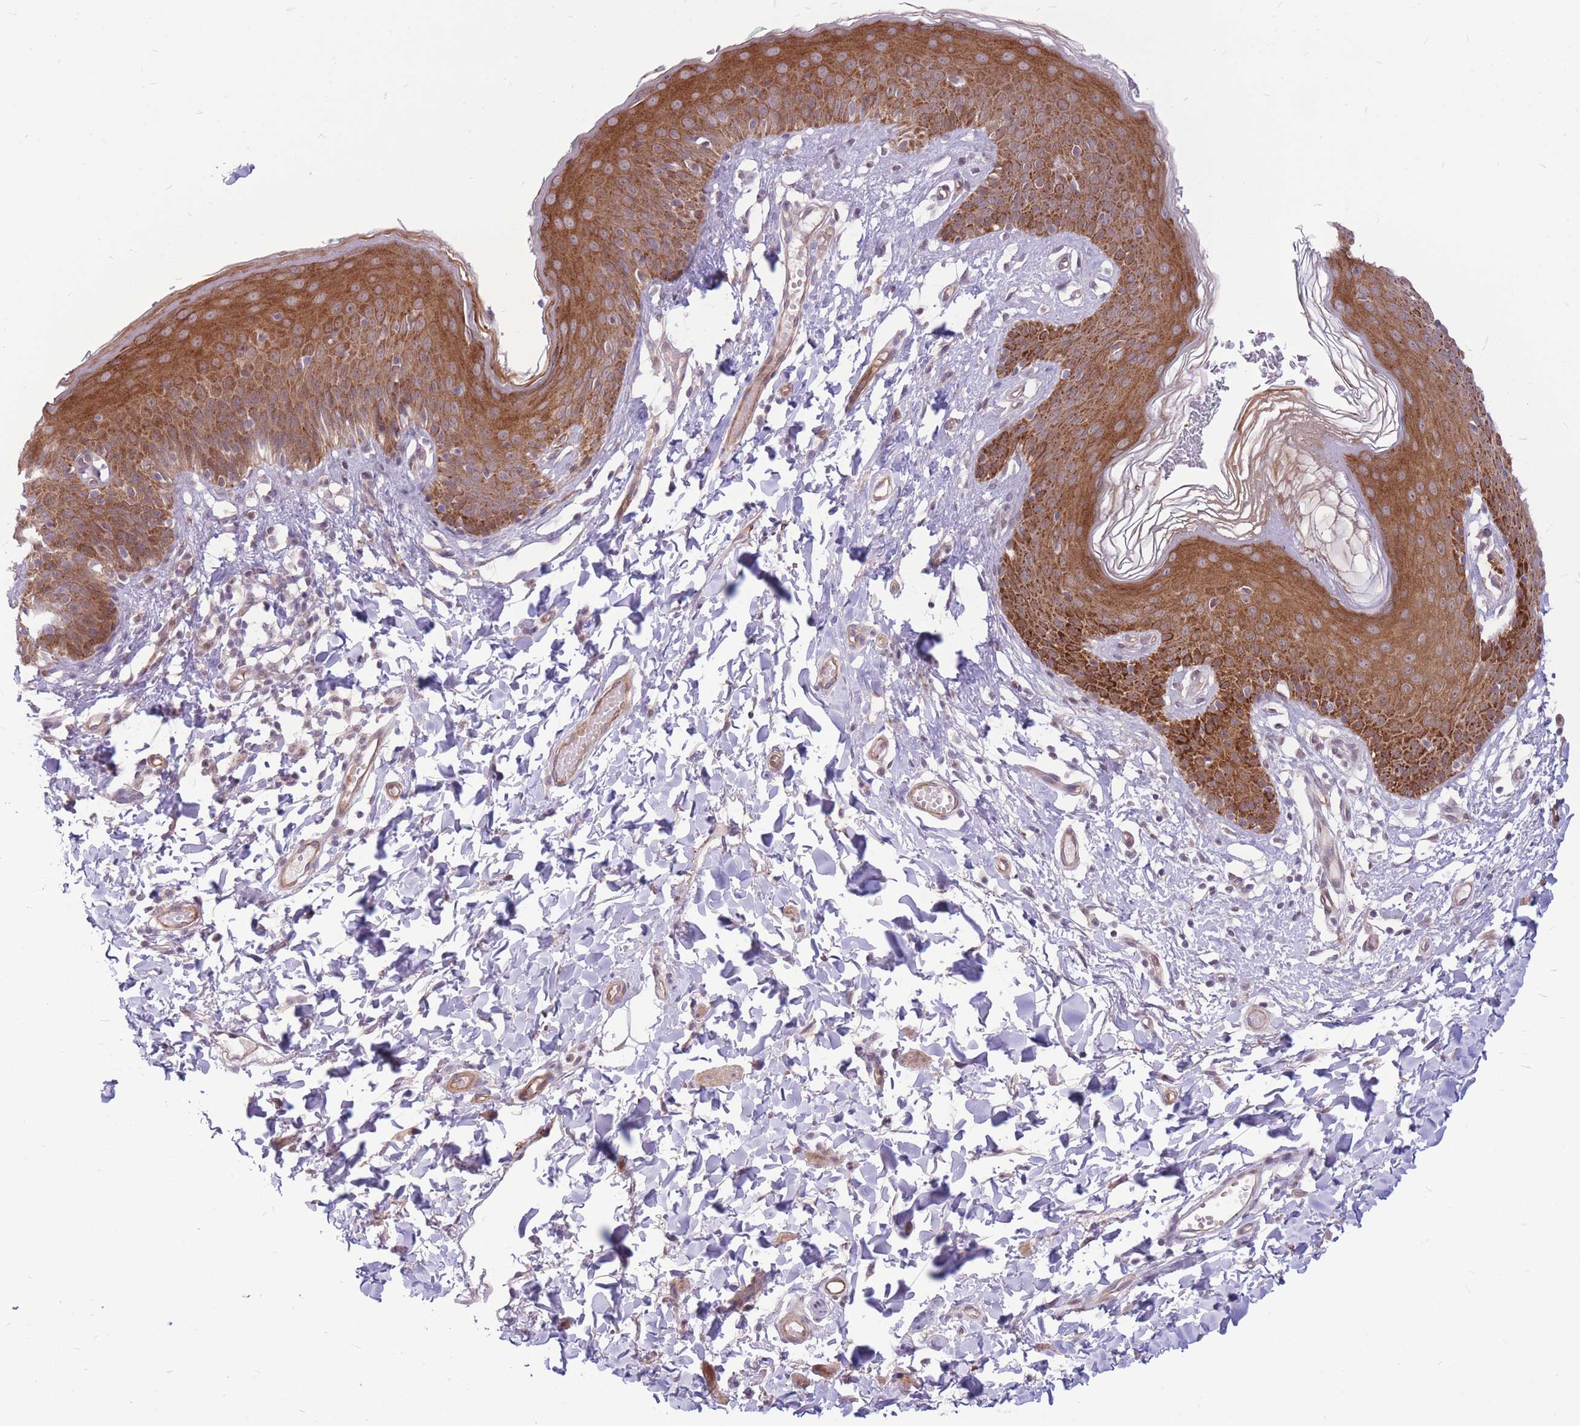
{"staining": {"intensity": "strong", "quantity": ">75%", "location": "cytoplasmic/membranous,nuclear"}, "tissue": "skin", "cell_type": "Epidermal cells", "image_type": "normal", "snomed": [{"axis": "morphology", "description": "Normal tissue, NOS"}, {"axis": "topography", "description": "Vulva"}], "caption": "This is a micrograph of immunohistochemistry staining of unremarkable skin, which shows strong positivity in the cytoplasmic/membranous,nuclear of epidermal cells.", "gene": "TCF20", "patient": {"sex": "female", "age": 66}}